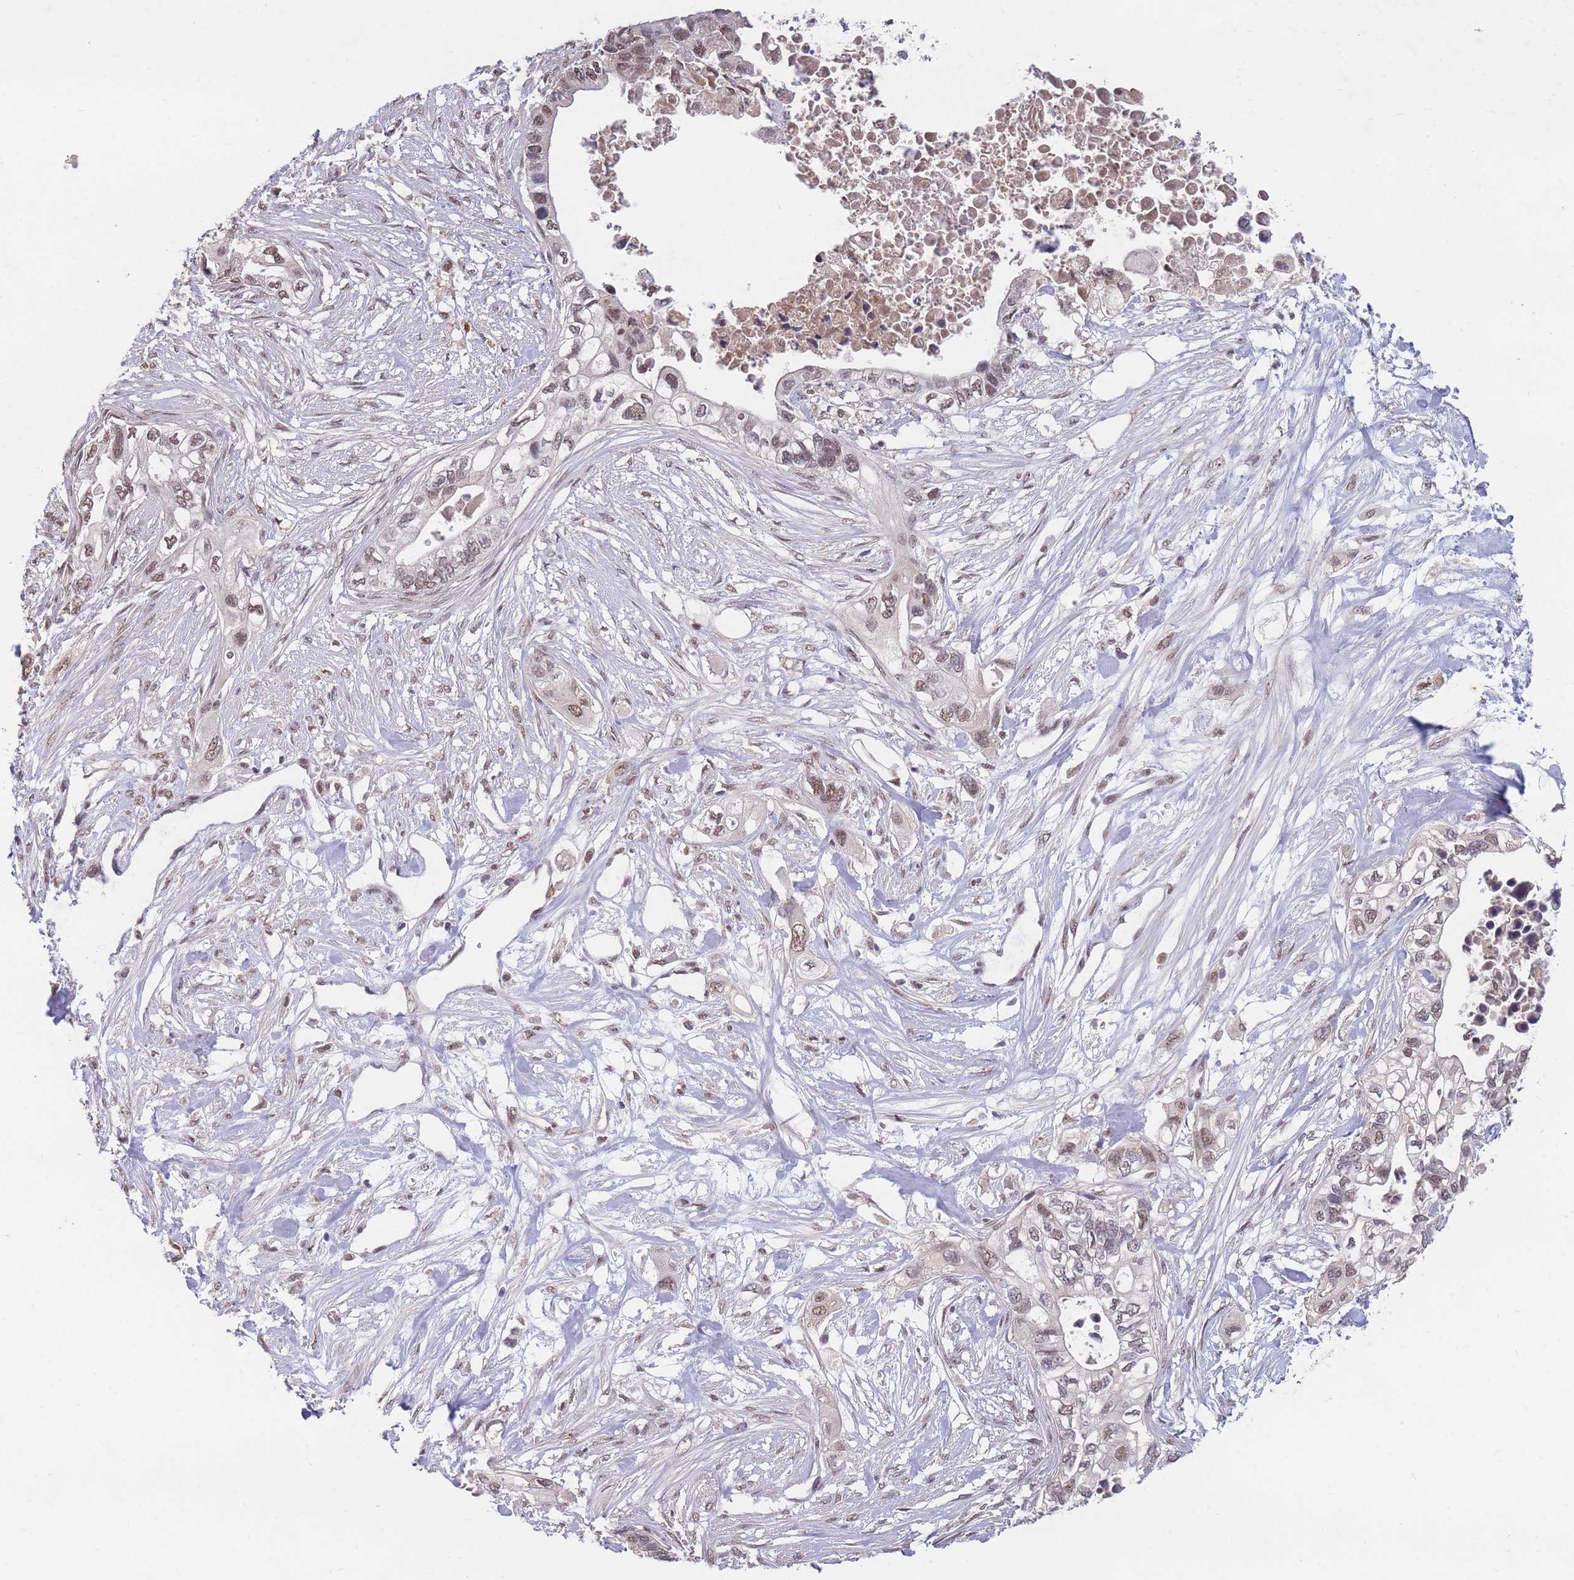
{"staining": {"intensity": "weak", "quantity": ">75%", "location": "nuclear"}, "tissue": "pancreatic cancer", "cell_type": "Tumor cells", "image_type": "cancer", "snomed": [{"axis": "morphology", "description": "Adenocarcinoma, NOS"}, {"axis": "topography", "description": "Pancreas"}], "caption": "IHC photomicrograph of neoplastic tissue: human pancreatic cancer (adenocarcinoma) stained using immunohistochemistry demonstrates low levels of weak protein expression localized specifically in the nuclear of tumor cells, appearing as a nuclear brown color.", "gene": "SNRPA1", "patient": {"sex": "female", "age": 63}}